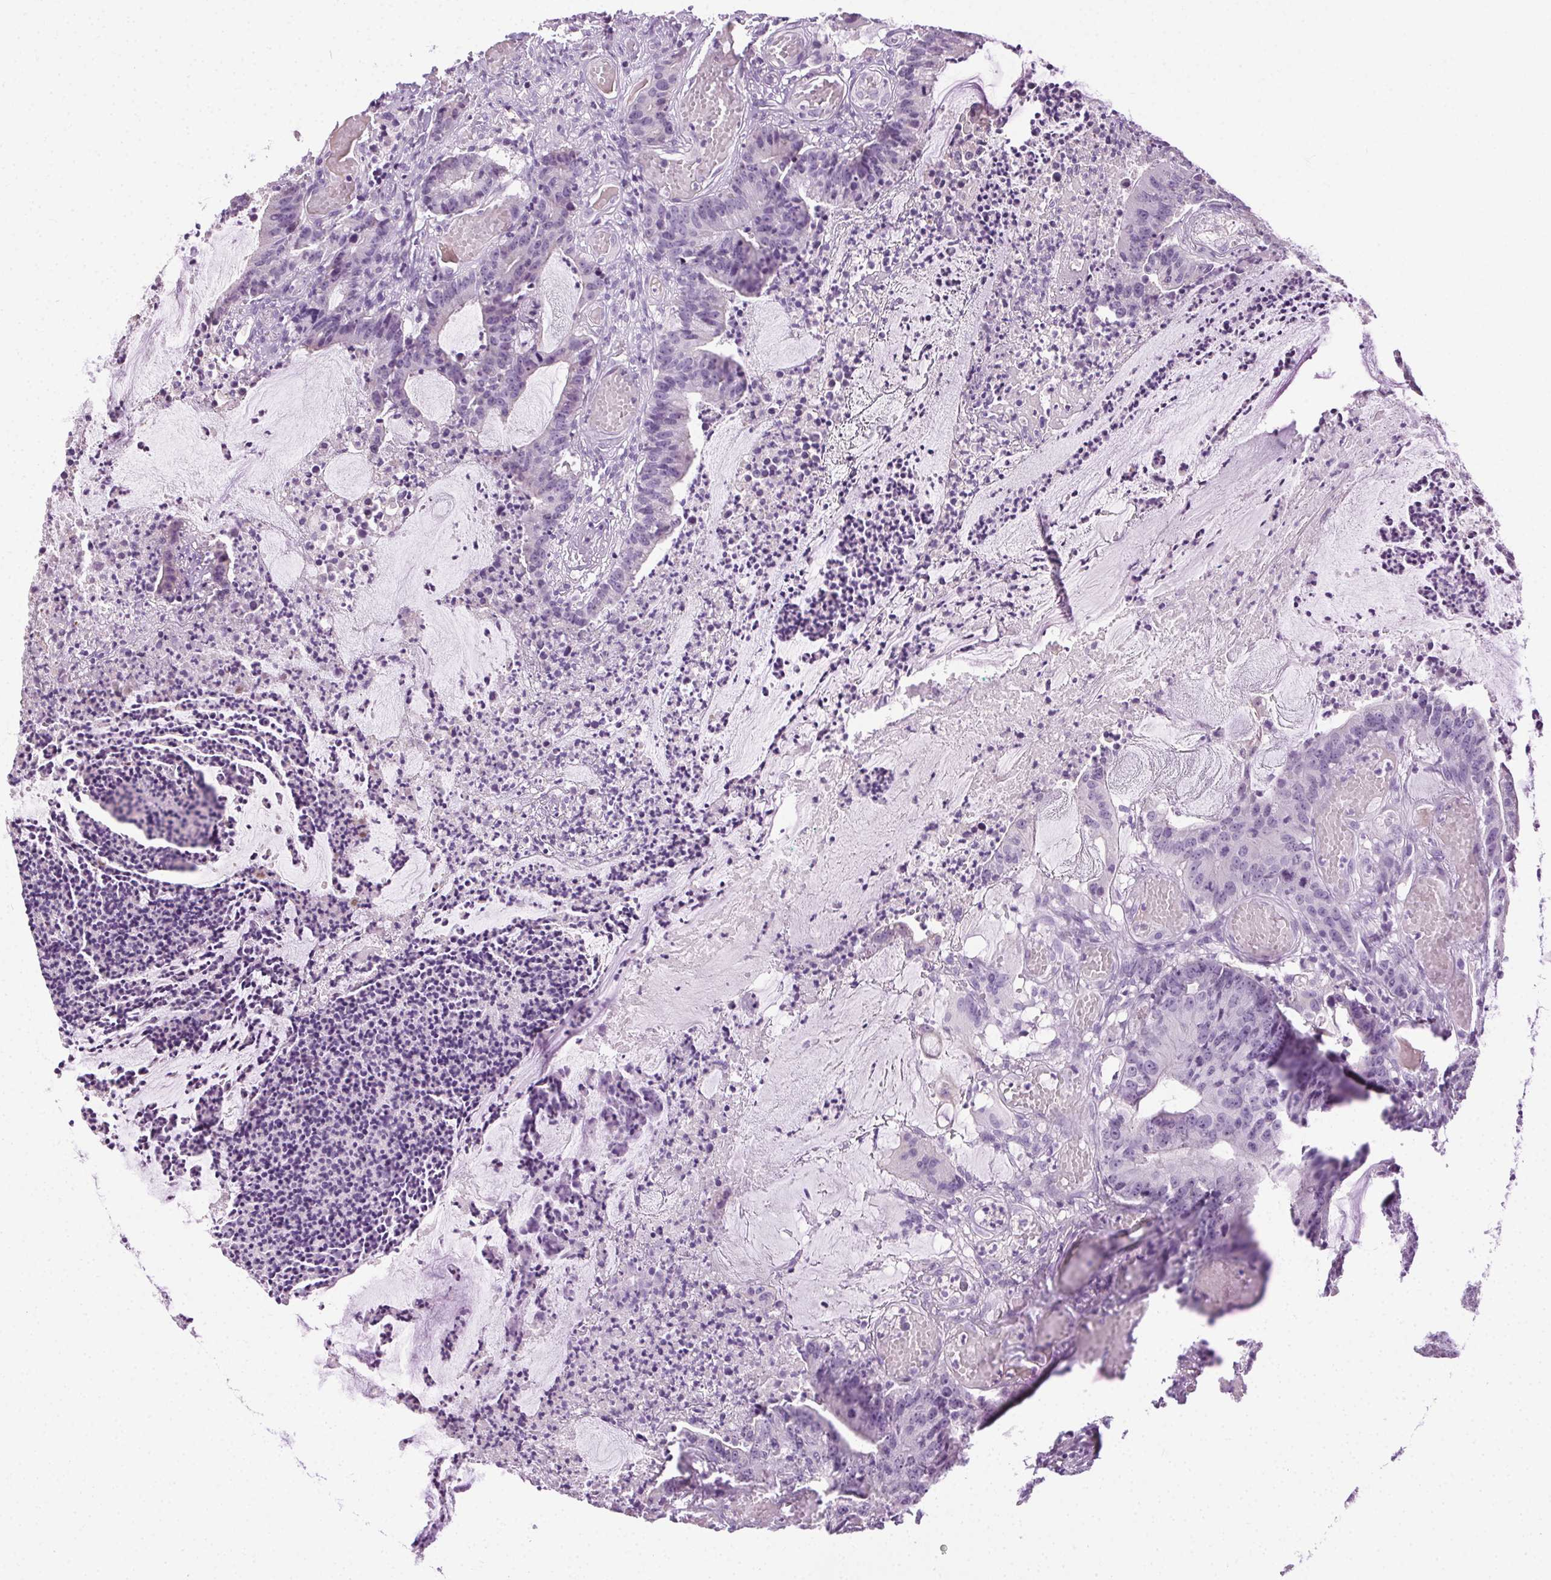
{"staining": {"intensity": "negative", "quantity": "none", "location": "none"}, "tissue": "colorectal cancer", "cell_type": "Tumor cells", "image_type": "cancer", "snomed": [{"axis": "morphology", "description": "Adenocarcinoma, NOS"}, {"axis": "topography", "description": "Colon"}], "caption": "IHC micrograph of neoplastic tissue: colorectal adenocarcinoma stained with DAB displays no significant protein staining in tumor cells. Nuclei are stained in blue.", "gene": "SYCE2", "patient": {"sex": "female", "age": 78}}